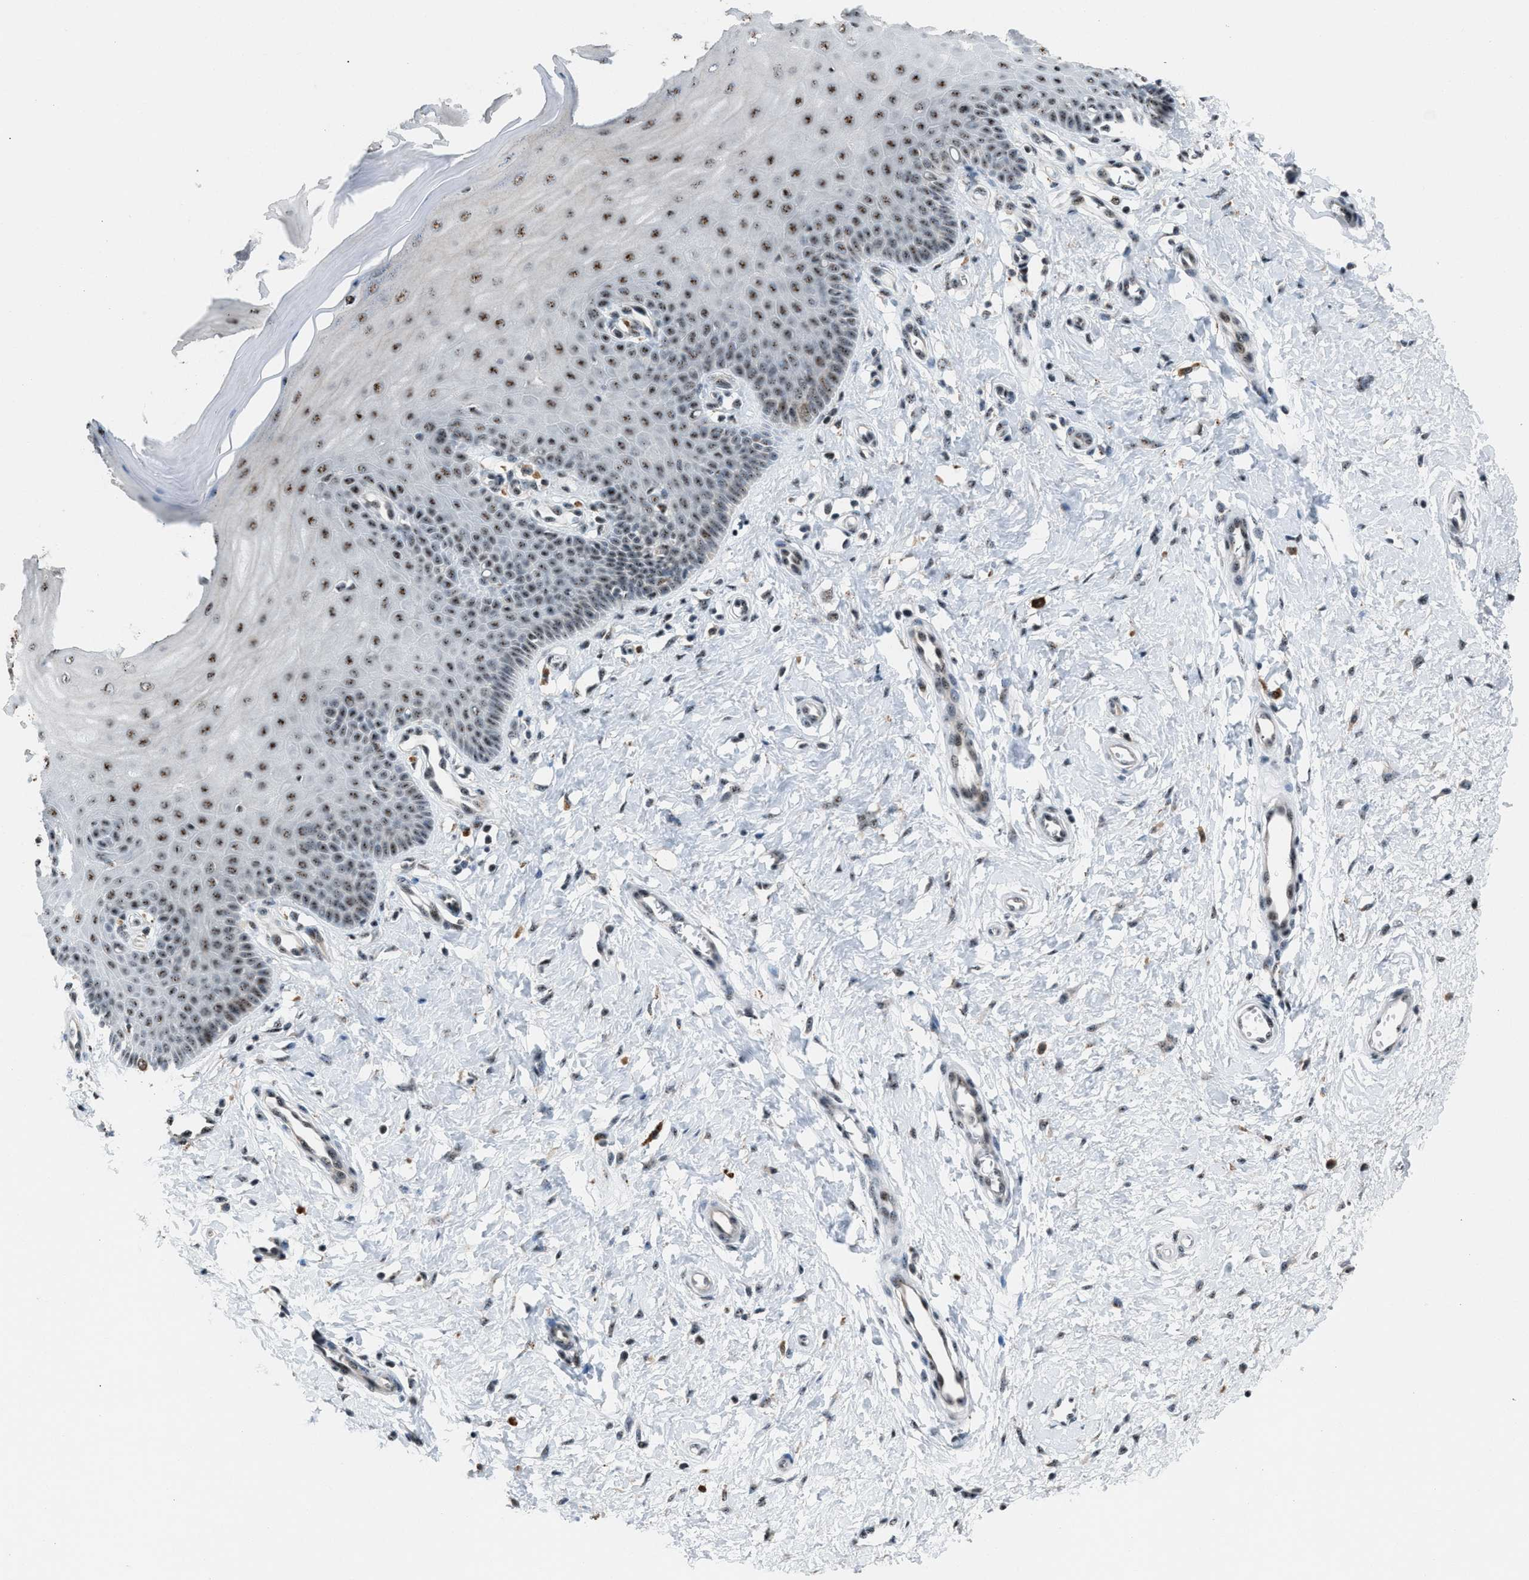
{"staining": {"intensity": "moderate", "quantity": ">75%", "location": "nuclear"}, "tissue": "cervix", "cell_type": "Squamous epithelial cells", "image_type": "normal", "snomed": [{"axis": "morphology", "description": "Normal tissue, NOS"}, {"axis": "topography", "description": "Cervix"}], "caption": "Squamous epithelial cells display medium levels of moderate nuclear expression in about >75% of cells in normal cervix.", "gene": "CENPP", "patient": {"sex": "female", "age": 55}}